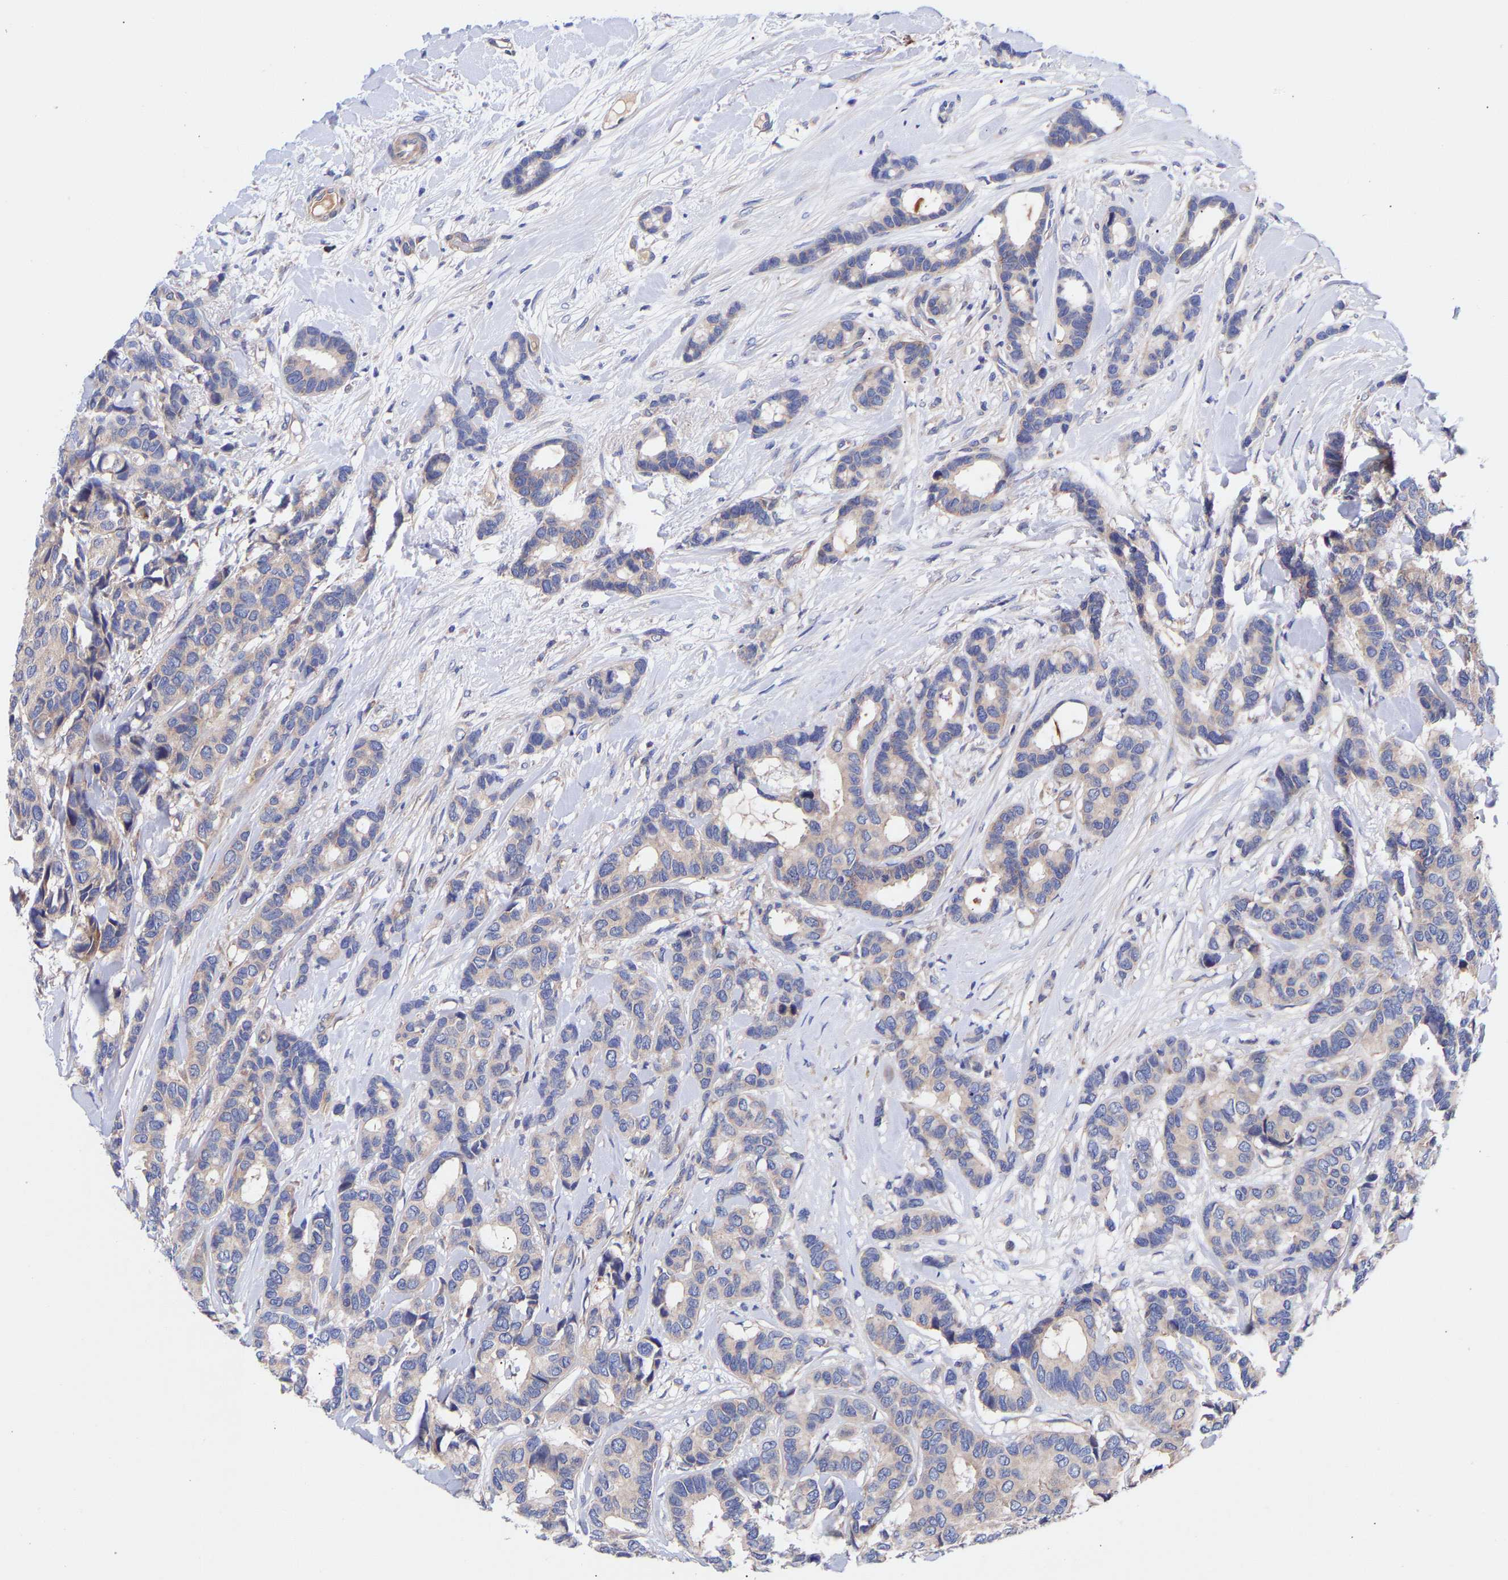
{"staining": {"intensity": "negative", "quantity": "none", "location": "none"}, "tissue": "breast cancer", "cell_type": "Tumor cells", "image_type": "cancer", "snomed": [{"axis": "morphology", "description": "Duct carcinoma"}, {"axis": "topography", "description": "Breast"}], "caption": "A micrograph of breast cancer (intraductal carcinoma) stained for a protein displays no brown staining in tumor cells. The staining is performed using DAB (3,3'-diaminobenzidine) brown chromogen with nuclei counter-stained in using hematoxylin.", "gene": "AIMP2", "patient": {"sex": "female", "age": 87}}